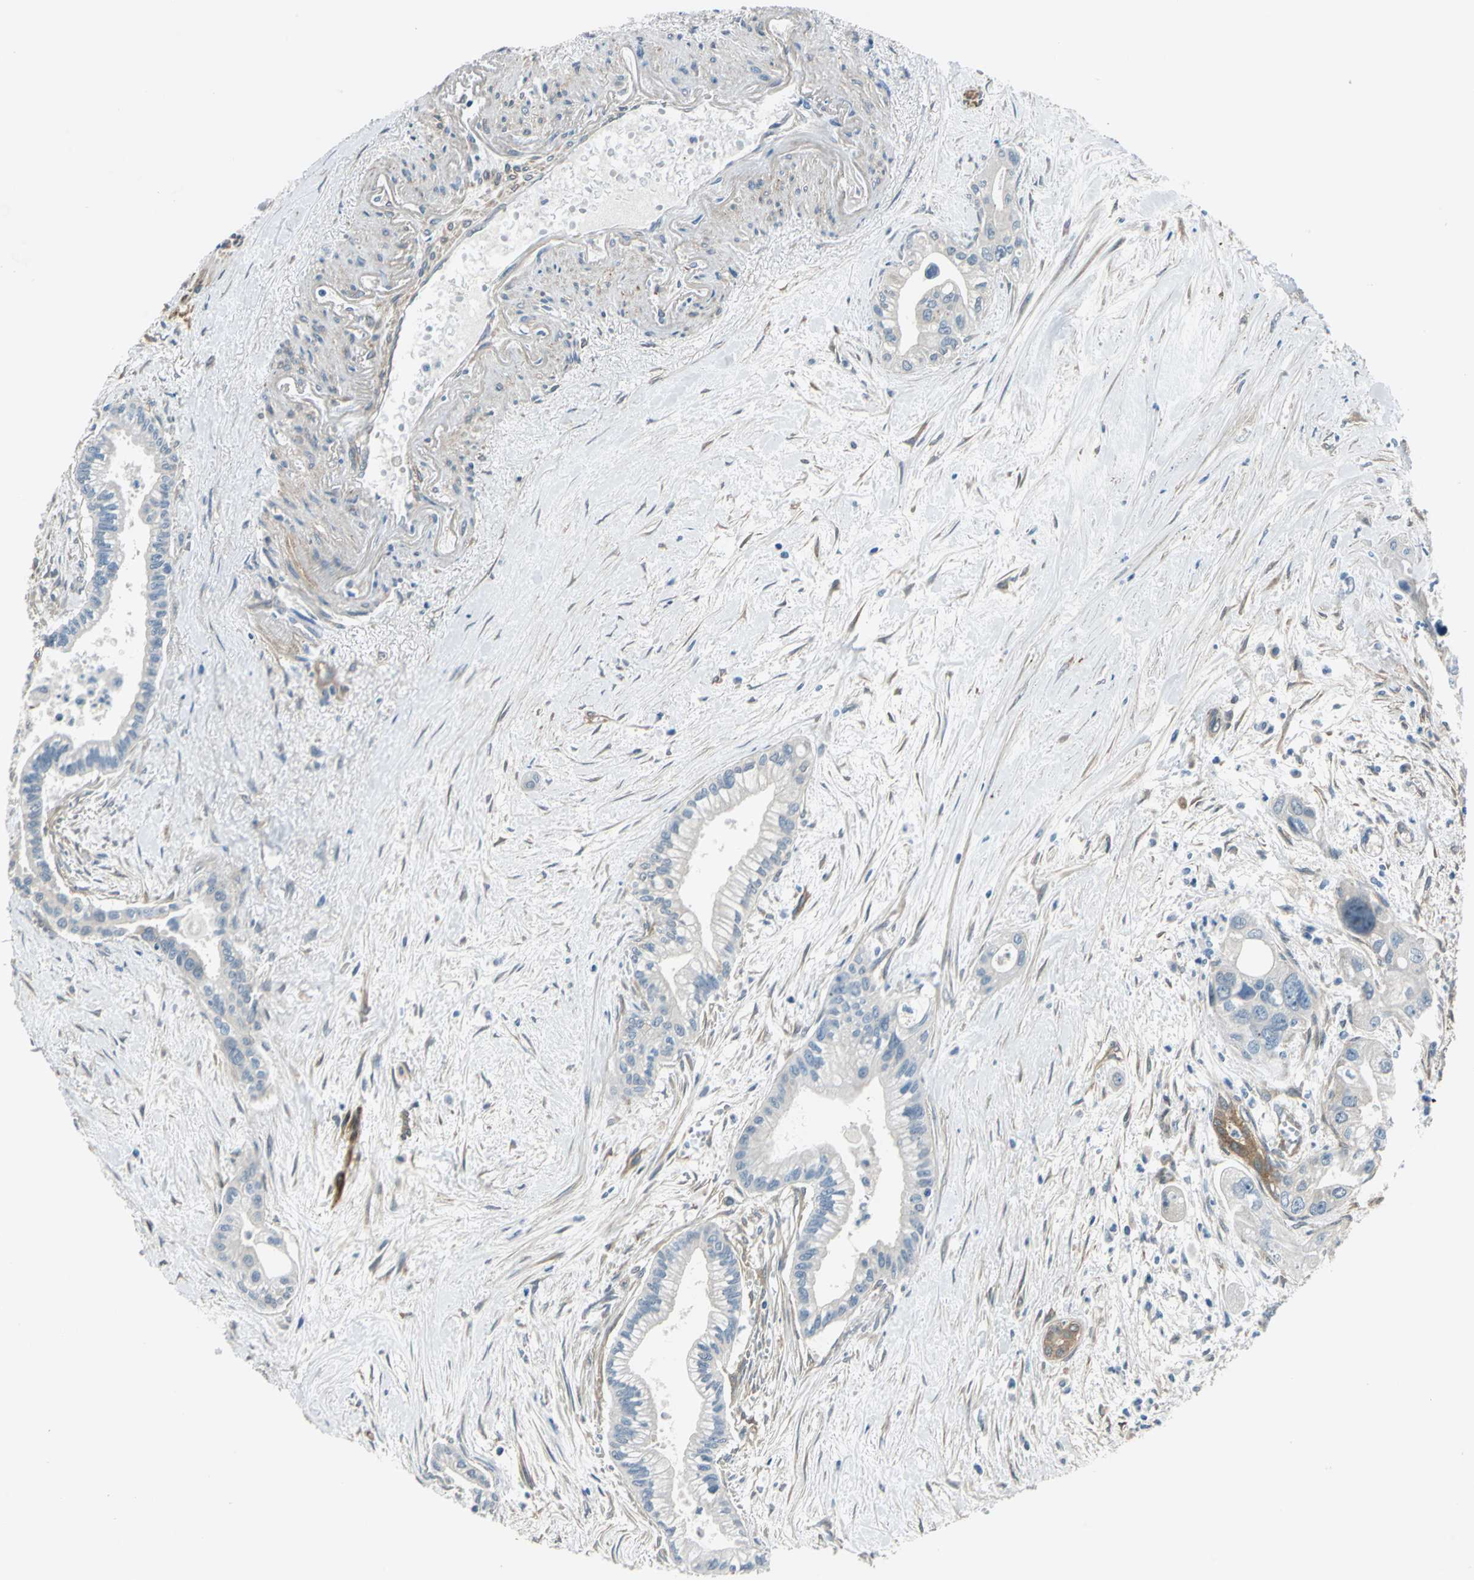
{"staining": {"intensity": "weak", "quantity": "25%-75%", "location": "cytoplasmic/membranous"}, "tissue": "pancreatic cancer", "cell_type": "Tumor cells", "image_type": "cancer", "snomed": [{"axis": "morphology", "description": "Adenocarcinoma, NOS"}, {"axis": "topography", "description": "Pancreas"}], "caption": "Pancreatic adenocarcinoma tissue shows weak cytoplasmic/membranous expression in approximately 25%-75% of tumor cells, visualized by immunohistochemistry. The staining was performed using DAB to visualize the protein expression in brown, while the nuclei were stained in blue with hematoxylin (Magnification: 20x).", "gene": "CDC42EP1", "patient": {"sex": "male", "age": 70}}